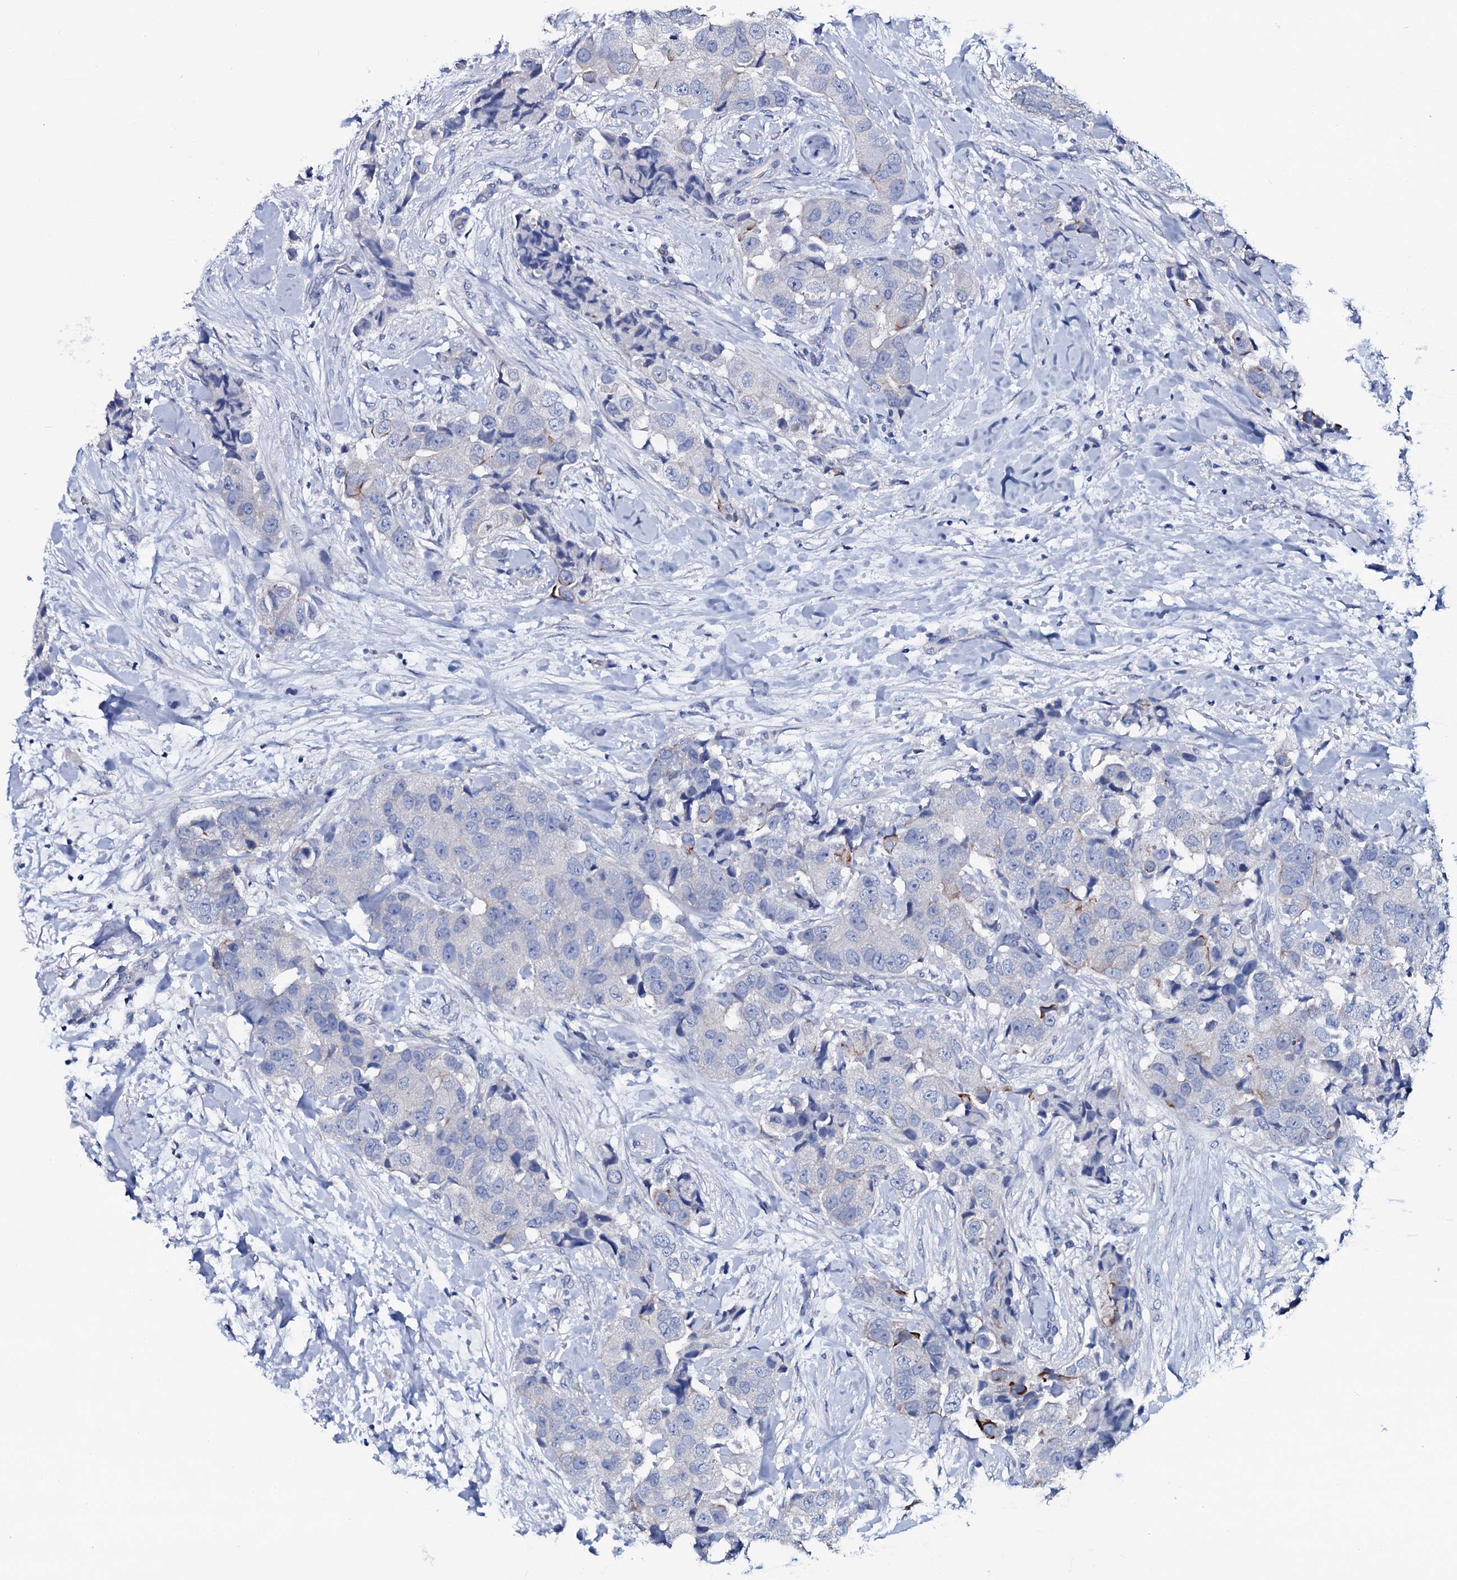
{"staining": {"intensity": "negative", "quantity": "none", "location": "none"}, "tissue": "breast cancer", "cell_type": "Tumor cells", "image_type": "cancer", "snomed": [{"axis": "morphology", "description": "Normal tissue, NOS"}, {"axis": "morphology", "description": "Duct carcinoma"}, {"axis": "topography", "description": "Breast"}], "caption": "Intraductal carcinoma (breast) was stained to show a protein in brown. There is no significant positivity in tumor cells.", "gene": "GYS2", "patient": {"sex": "female", "age": 62}}